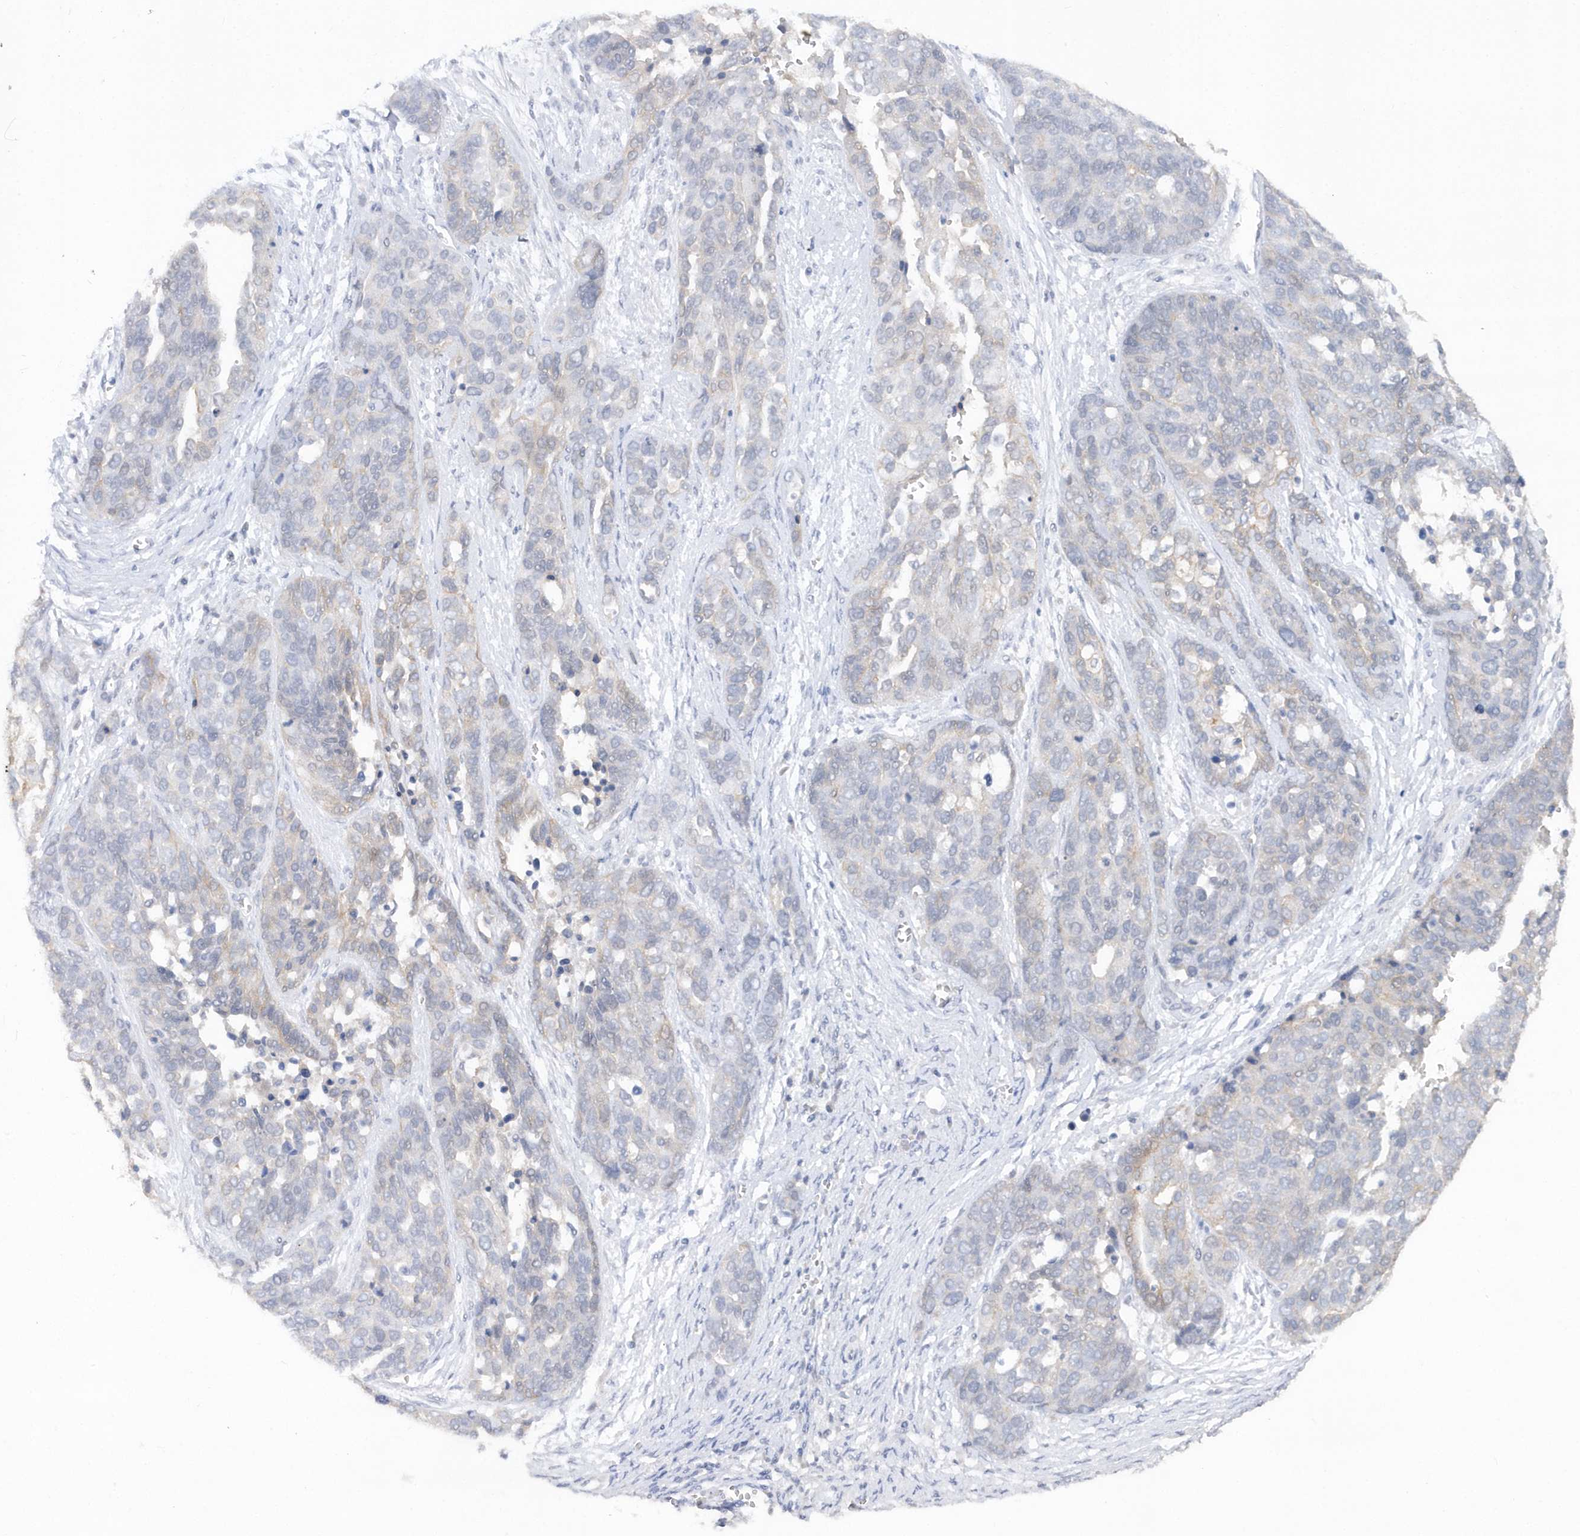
{"staining": {"intensity": "negative", "quantity": "none", "location": "none"}, "tissue": "ovarian cancer", "cell_type": "Tumor cells", "image_type": "cancer", "snomed": [{"axis": "morphology", "description": "Cystadenocarcinoma, serous, NOS"}, {"axis": "topography", "description": "Ovary"}], "caption": "This is an immunohistochemistry micrograph of human ovarian cancer (serous cystadenocarcinoma). There is no positivity in tumor cells.", "gene": "RPE", "patient": {"sex": "female", "age": 44}}